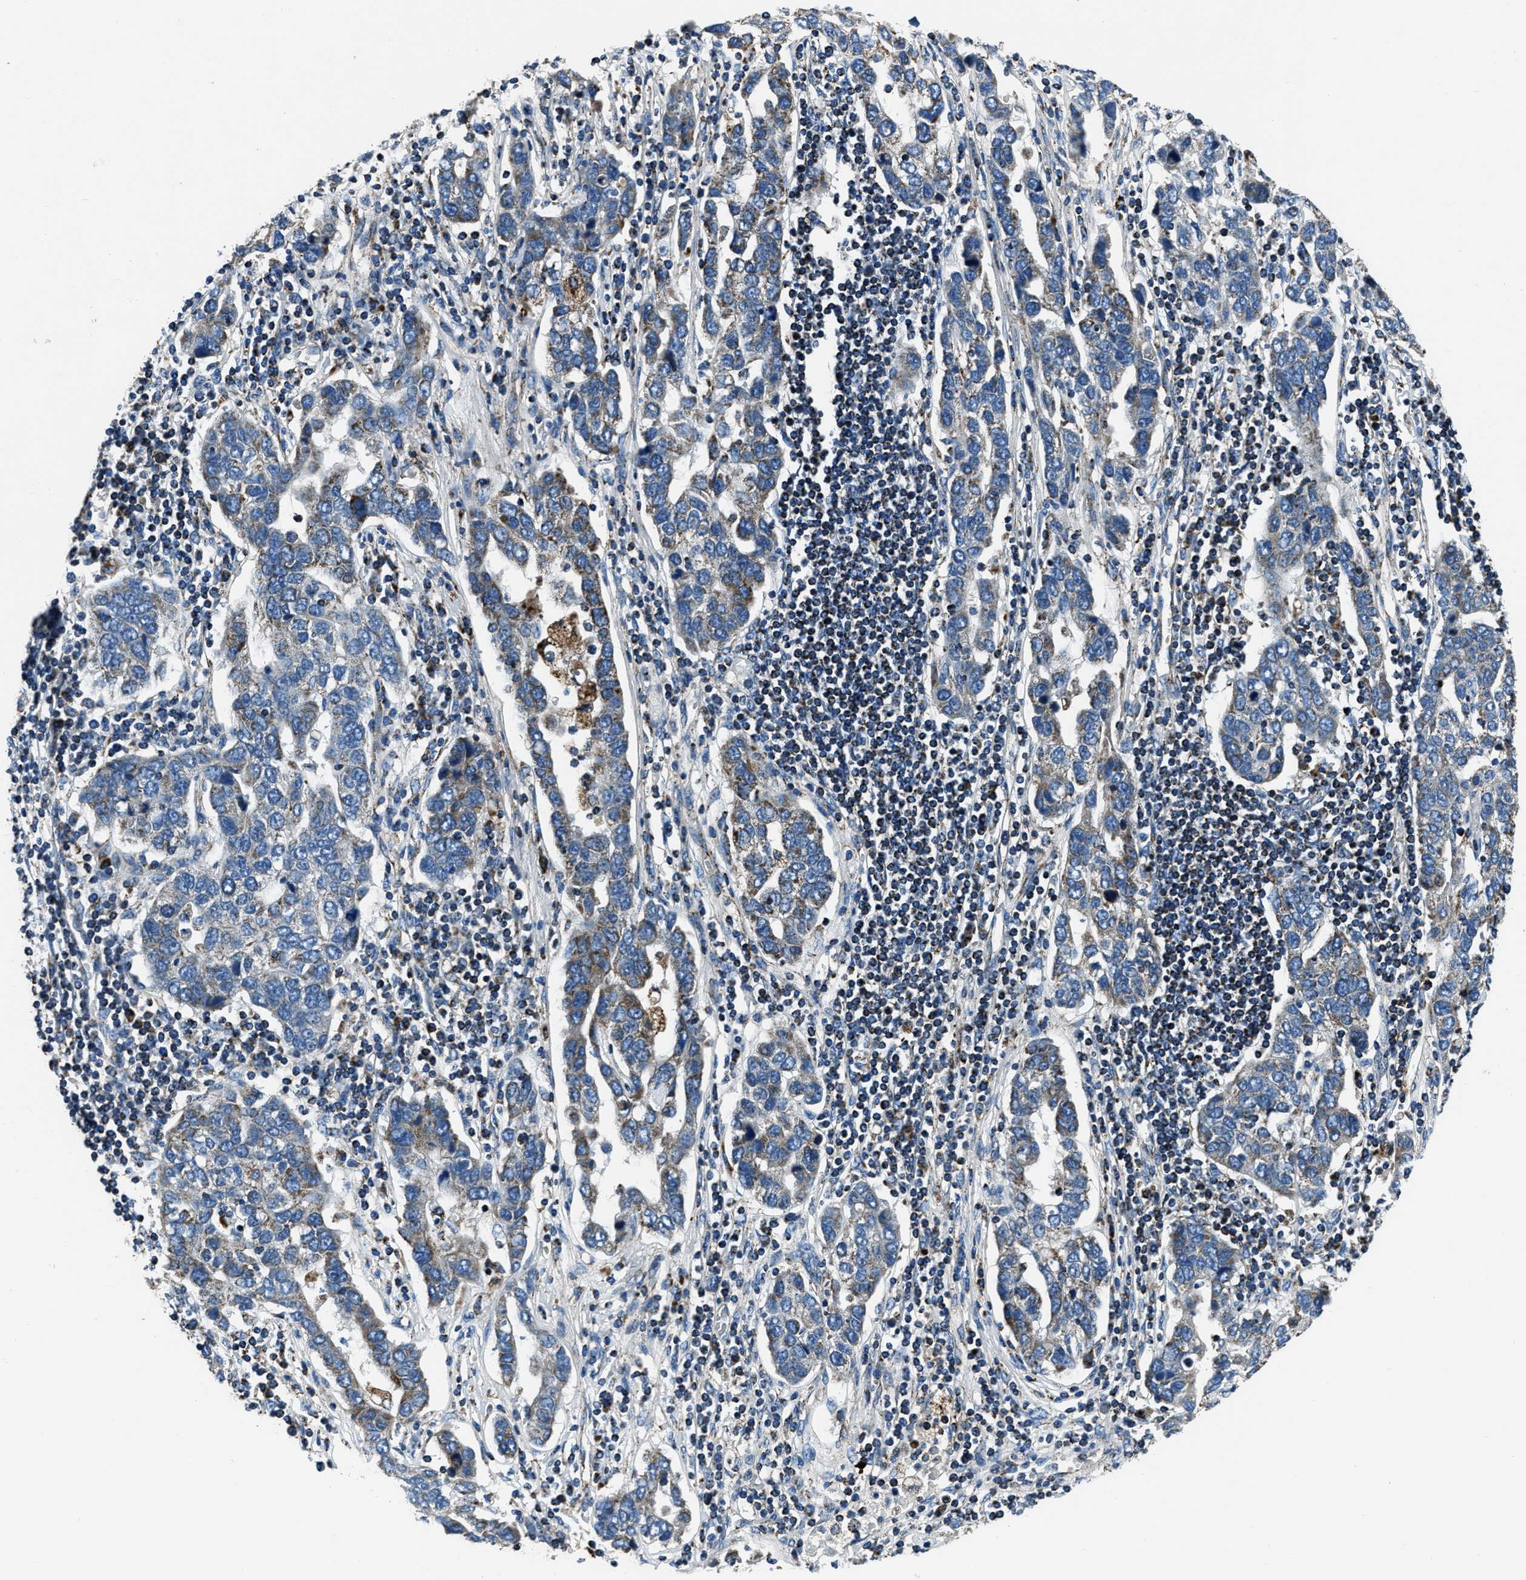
{"staining": {"intensity": "moderate", "quantity": "<25%", "location": "cytoplasmic/membranous"}, "tissue": "pancreatic cancer", "cell_type": "Tumor cells", "image_type": "cancer", "snomed": [{"axis": "morphology", "description": "Adenocarcinoma, NOS"}, {"axis": "topography", "description": "Pancreas"}], "caption": "Immunohistochemistry (IHC) image of neoplastic tissue: pancreatic adenocarcinoma stained using immunohistochemistry (IHC) reveals low levels of moderate protein expression localized specifically in the cytoplasmic/membranous of tumor cells, appearing as a cytoplasmic/membranous brown color.", "gene": "OGDH", "patient": {"sex": "female", "age": 61}}